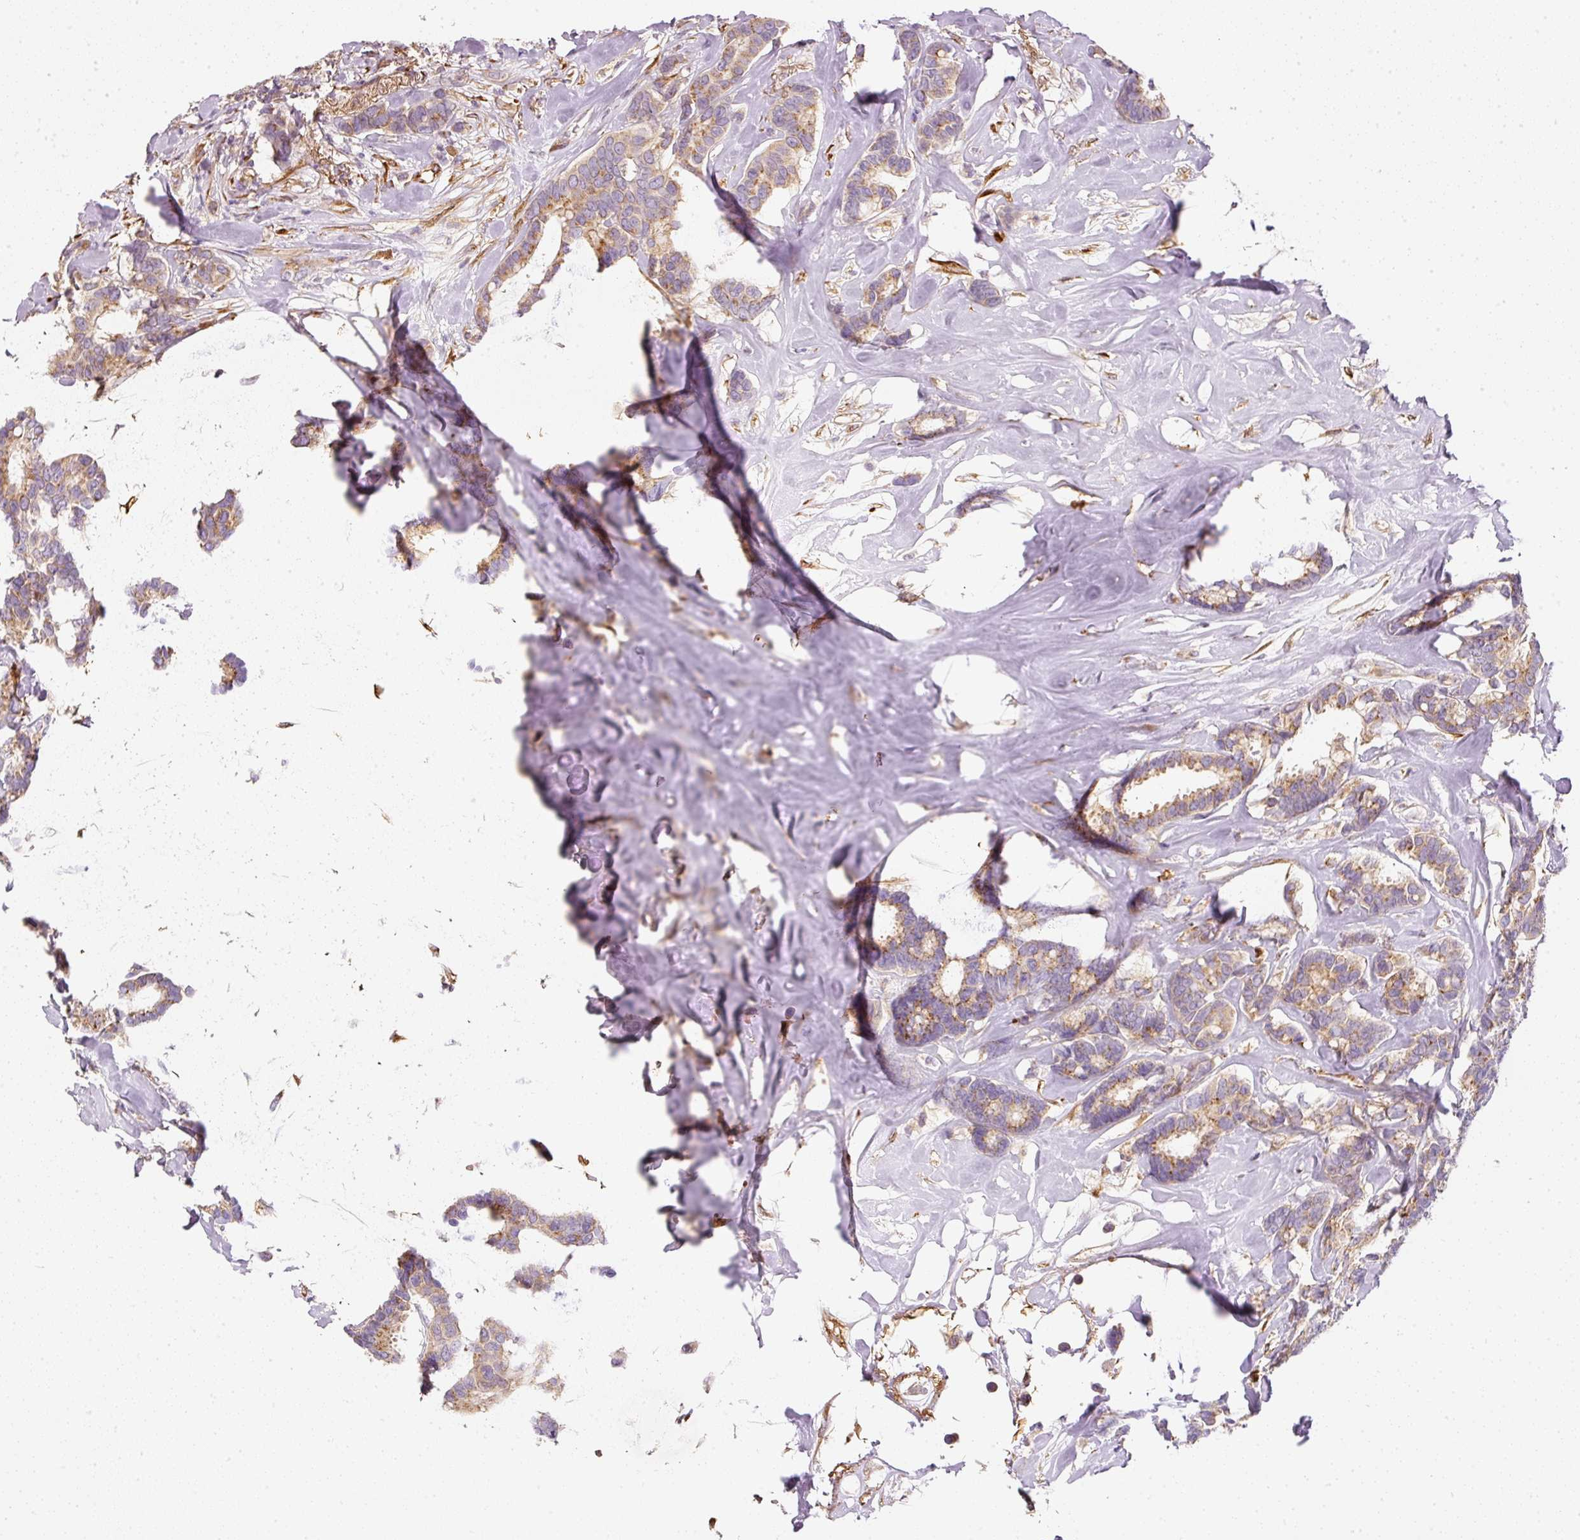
{"staining": {"intensity": "moderate", "quantity": ">75%", "location": "cytoplasmic/membranous"}, "tissue": "breast cancer", "cell_type": "Tumor cells", "image_type": "cancer", "snomed": [{"axis": "morphology", "description": "Duct carcinoma"}, {"axis": "topography", "description": "Breast"}], "caption": "Human breast cancer (infiltrating ductal carcinoma) stained for a protein (brown) demonstrates moderate cytoplasmic/membranous positive expression in approximately >75% of tumor cells.", "gene": "RNF167", "patient": {"sex": "female", "age": 87}}